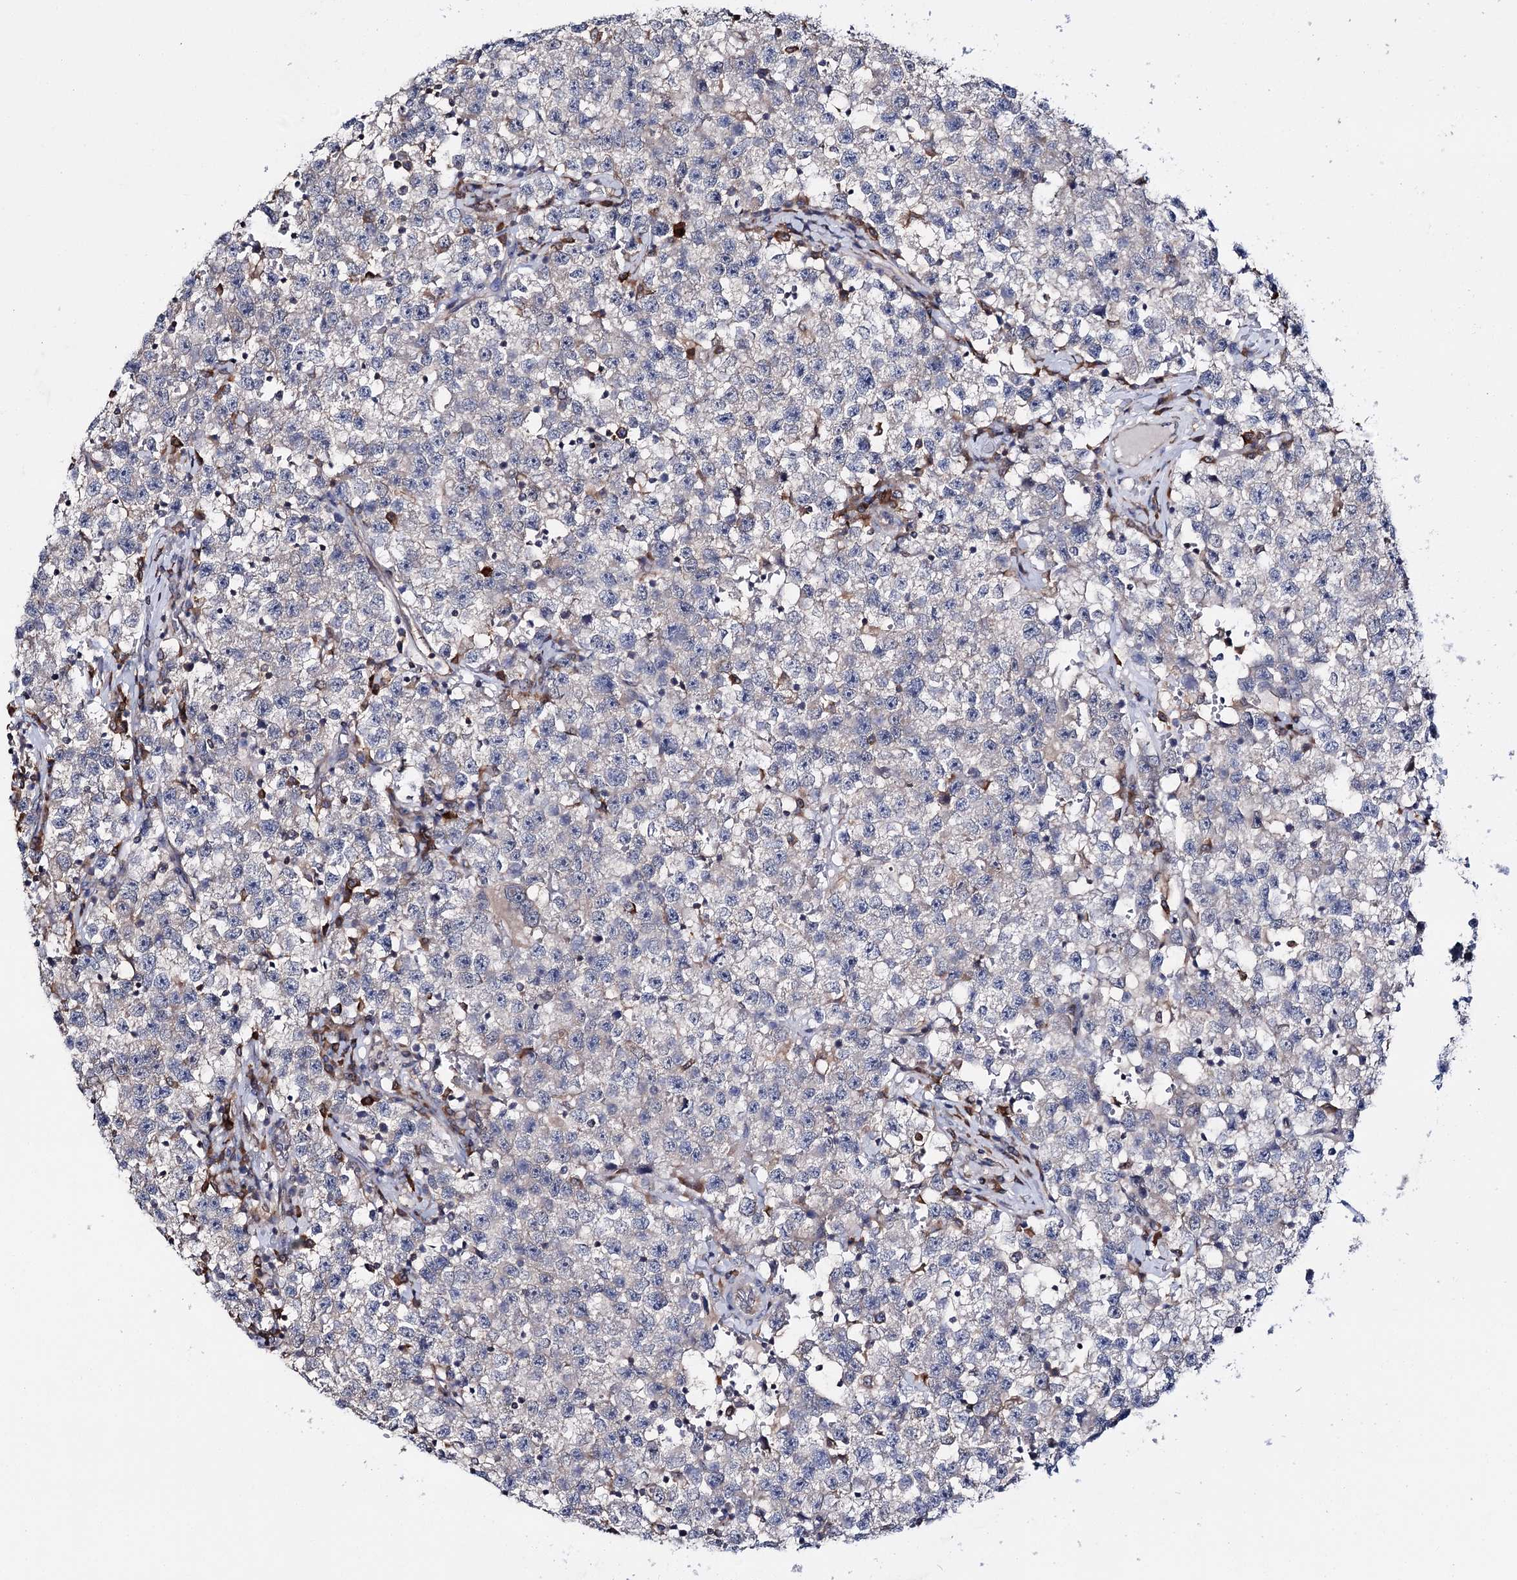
{"staining": {"intensity": "negative", "quantity": "none", "location": "none"}, "tissue": "testis cancer", "cell_type": "Tumor cells", "image_type": "cancer", "snomed": [{"axis": "morphology", "description": "Seminoma, NOS"}, {"axis": "topography", "description": "Testis"}], "caption": "Tumor cells are negative for protein expression in human testis seminoma.", "gene": "PTER", "patient": {"sex": "male", "age": 22}}